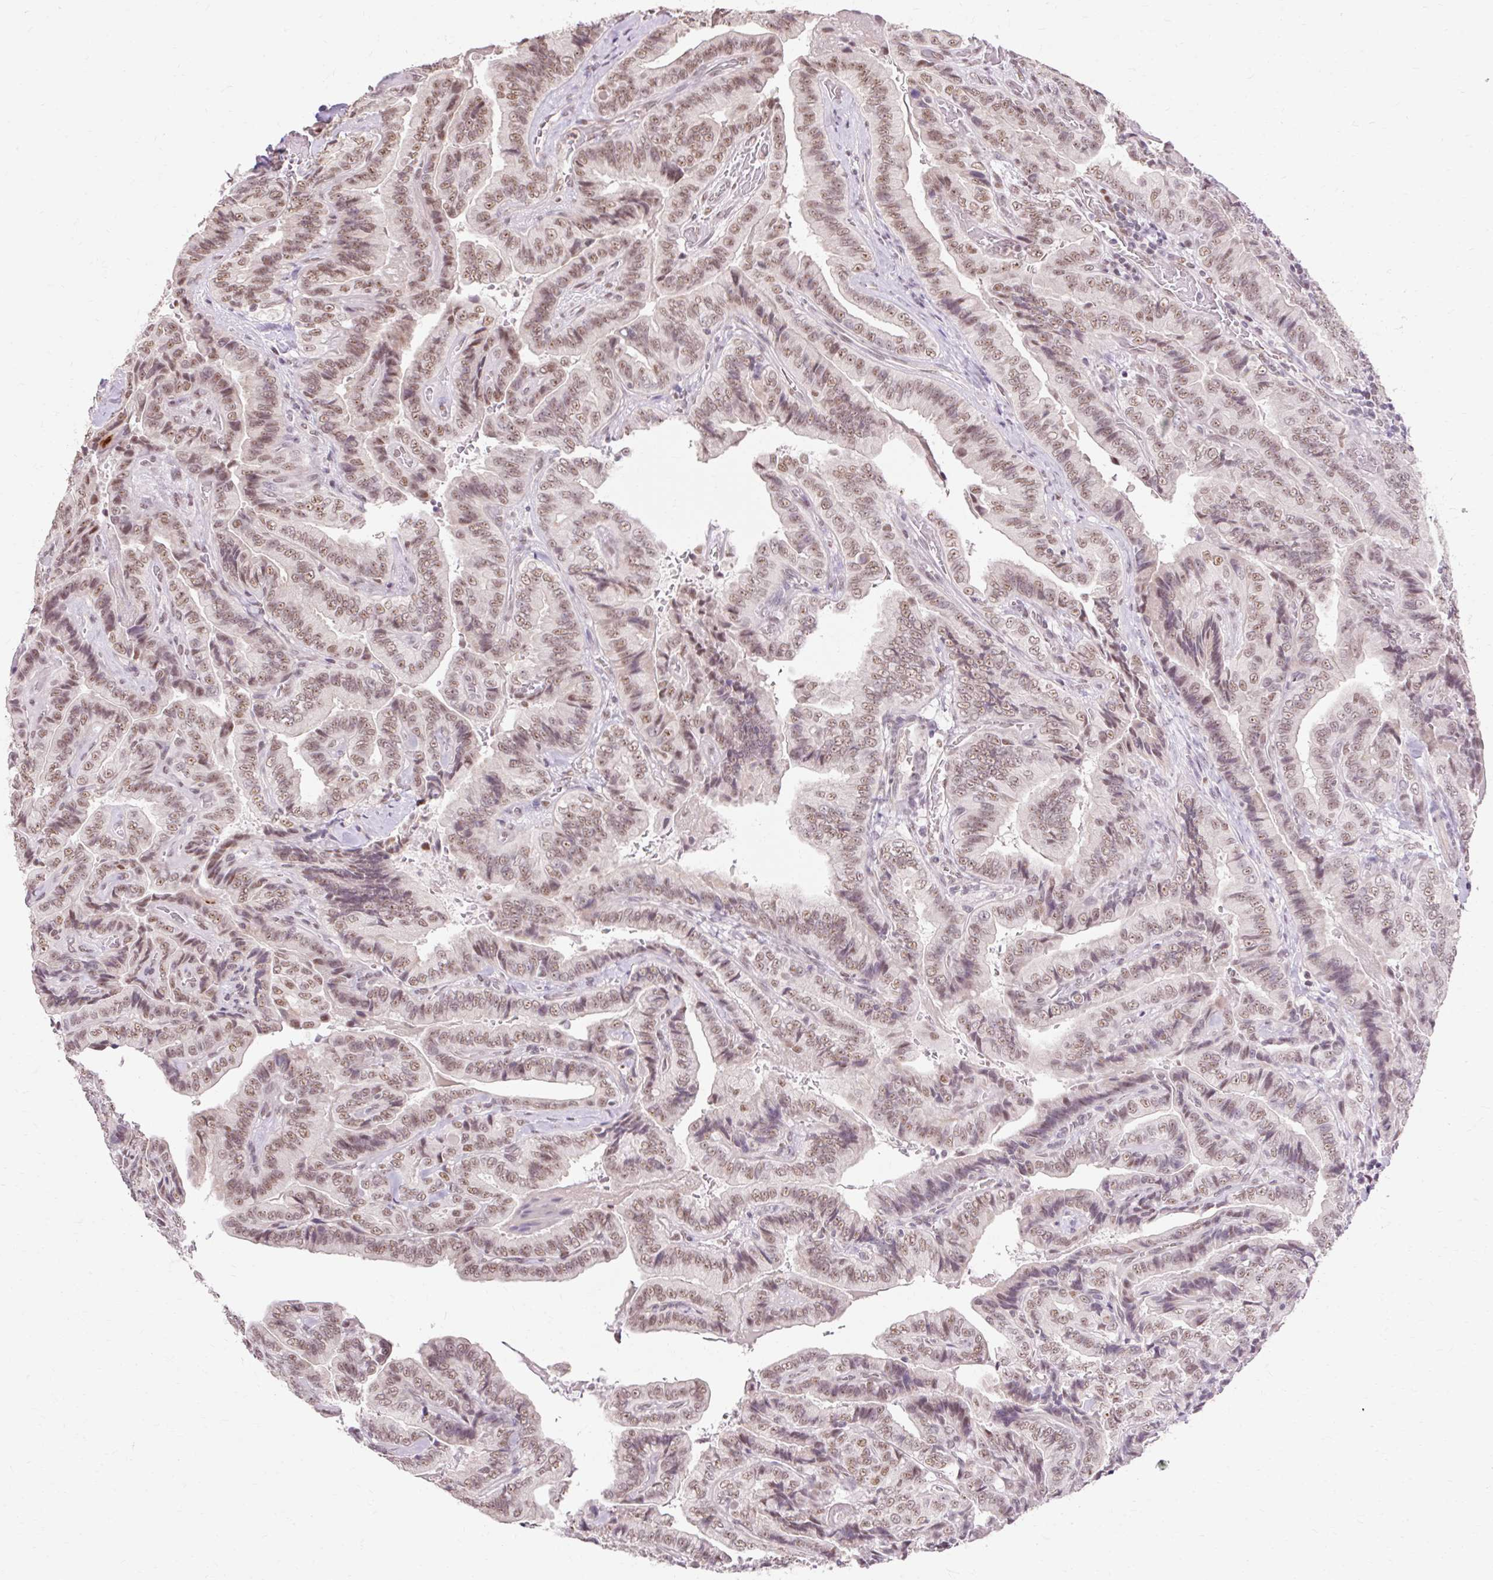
{"staining": {"intensity": "moderate", "quantity": ">75%", "location": "nuclear"}, "tissue": "thyroid cancer", "cell_type": "Tumor cells", "image_type": "cancer", "snomed": [{"axis": "morphology", "description": "Papillary adenocarcinoma, NOS"}, {"axis": "topography", "description": "Thyroid gland"}], "caption": "Brown immunohistochemical staining in human papillary adenocarcinoma (thyroid) shows moderate nuclear expression in approximately >75% of tumor cells.", "gene": "NPIPB12", "patient": {"sex": "male", "age": 61}}